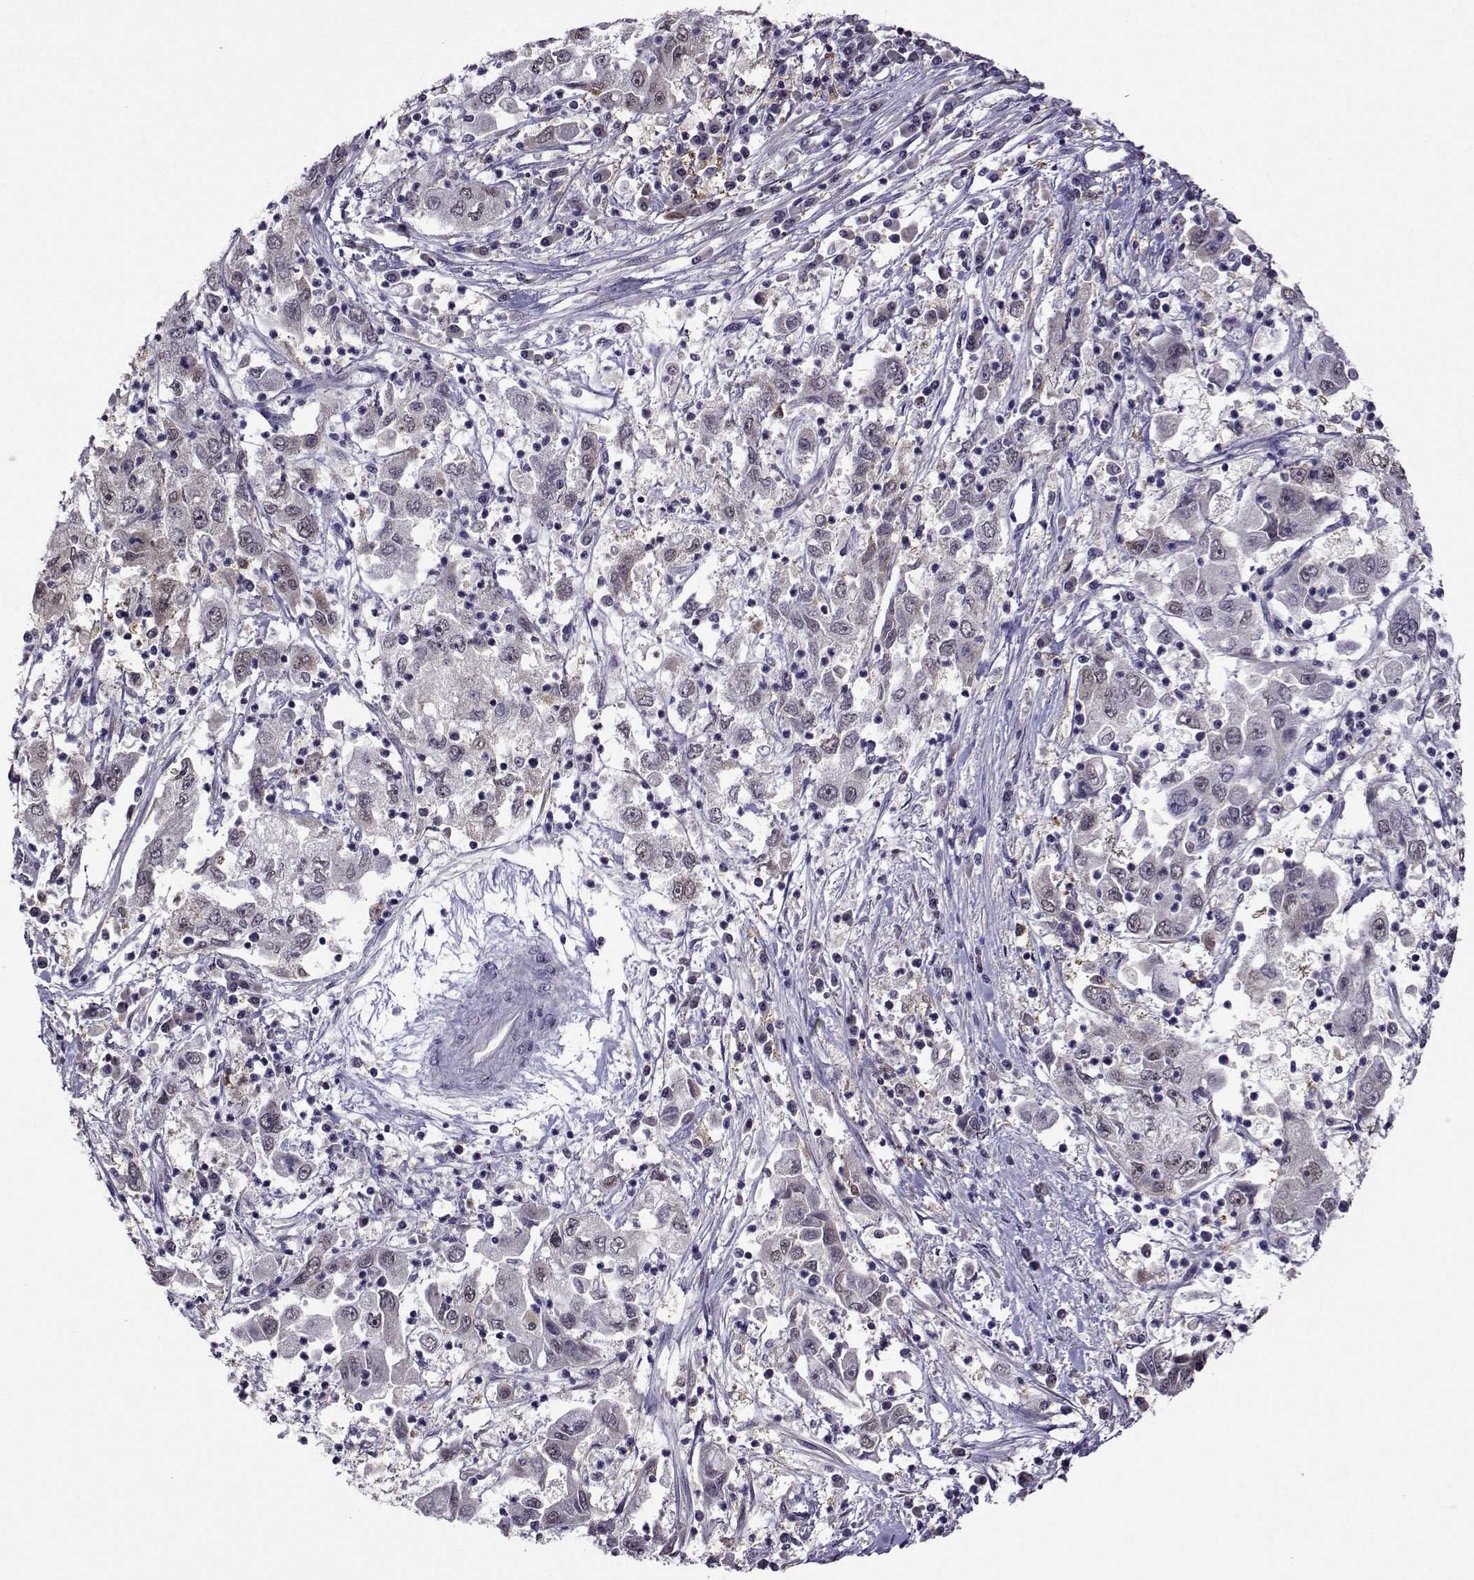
{"staining": {"intensity": "weak", "quantity": "<25%", "location": "cytoplasmic/membranous,nuclear"}, "tissue": "cervical cancer", "cell_type": "Tumor cells", "image_type": "cancer", "snomed": [{"axis": "morphology", "description": "Squamous cell carcinoma, NOS"}, {"axis": "topography", "description": "Cervix"}], "caption": "IHC photomicrograph of neoplastic tissue: squamous cell carcinoma (cervical) stained with DAB (3,3'-diaminobenzidine) demonstrates no significant protein positivity in tumor cells.", "gene": "DDX20", "patient": {"sex": "female", "age": 36}}